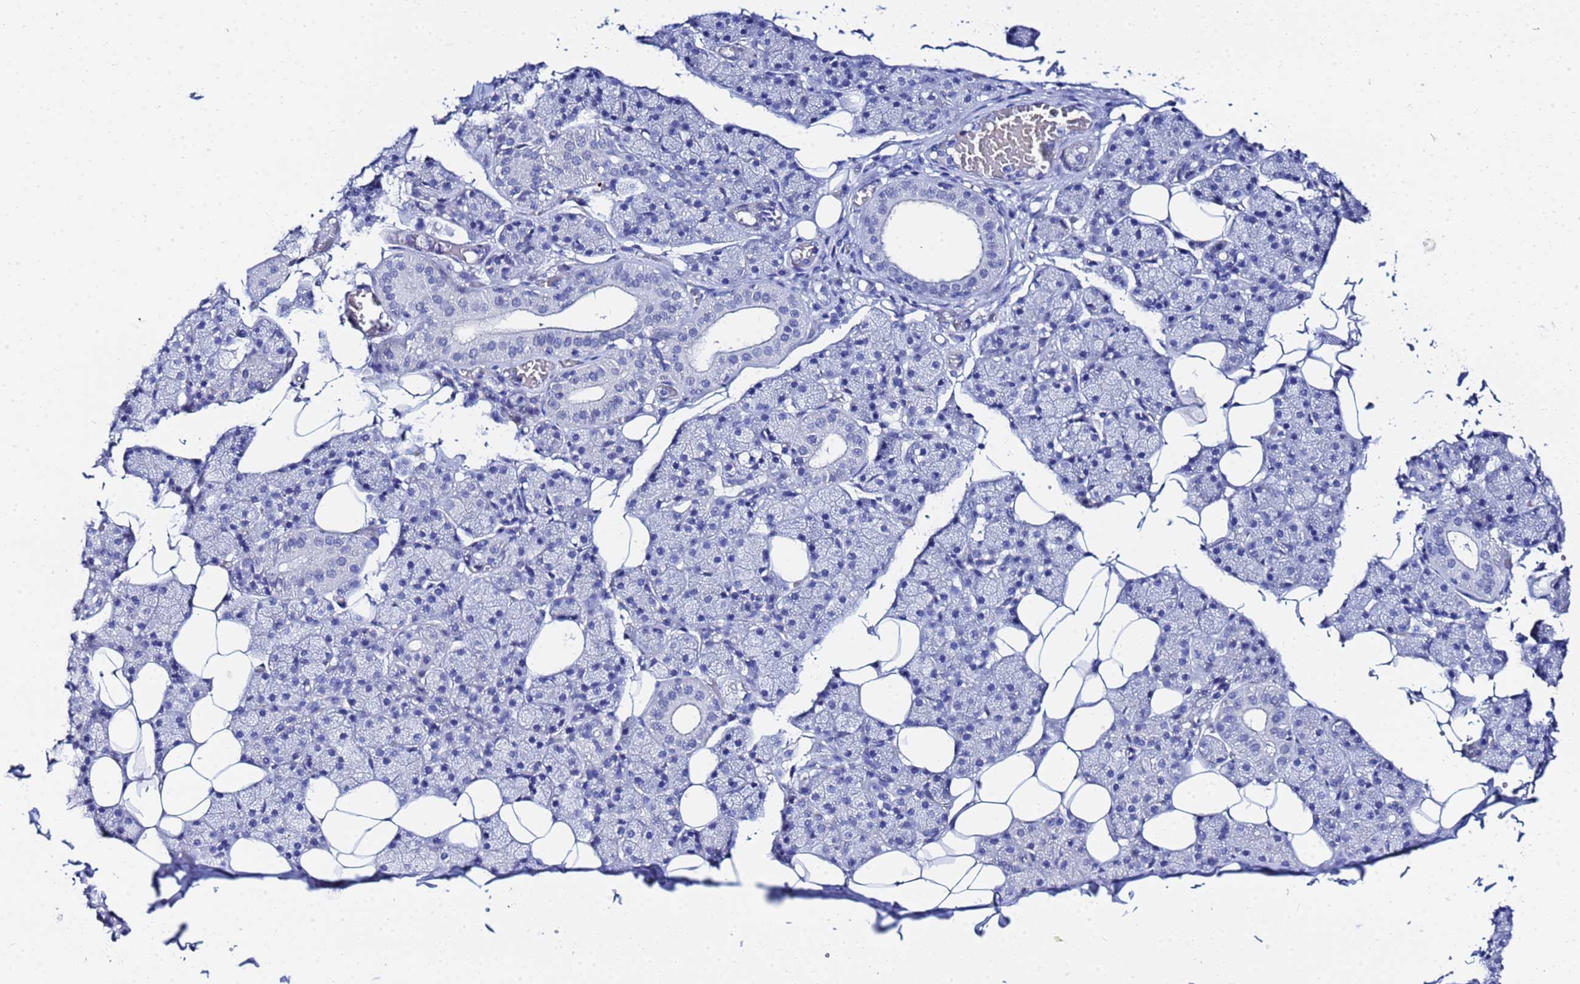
{"staining": {"intensity": "negative", "quantity": "none", "location": "none"}, "tissue": "salivary gland", "cell_type": "Glandular cells", "image_type": "normal", "snomed": [{"axis": "morphology", "description": "Normal tissue, NOS"}, {"axis": "topography", "description": "Salivary gland"}], "caption": "Normal salivary gland was stained to show a protein in brown. There is no significant expression in glandular cells. The staining was performed using DAB to visualize the protein expression in brown, while the nuclei were stained in blue with hematoxylin (Magnification: 20x).", "gene": "ZNF26", "patient": {"sex": "female", "age": 33}}